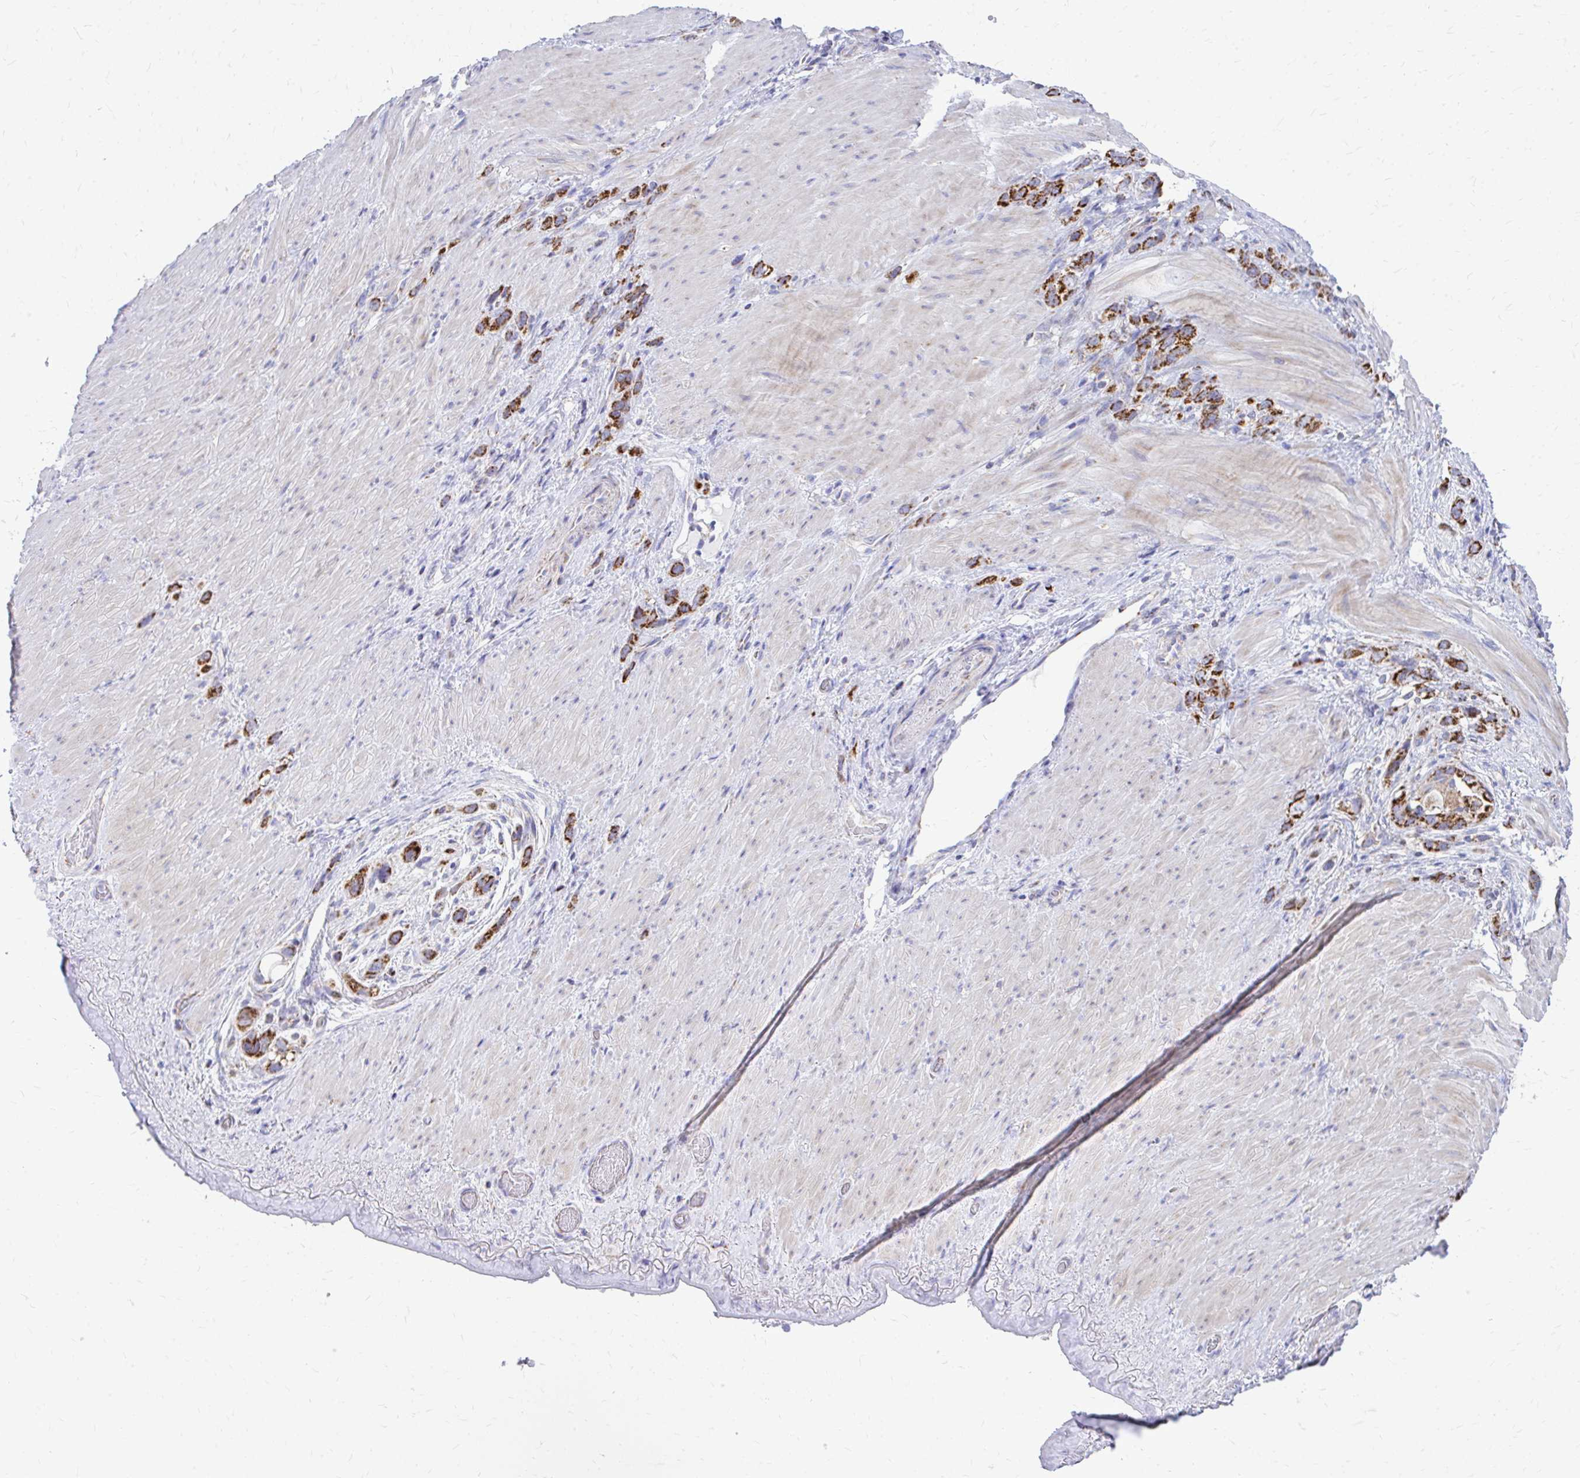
{"staining": {"intensity": "strong", "quantity": ">75%", "location": "cytoplasmic/membranous"}, "tissue": "stomach cancer", "cell_type": "Tumor cells", "image_type": "cancer", "snomed": [{"axis": "morphology", "description": "Adenocarcinoma, NOS"}, {"axis": "topography", "description": "Stomach"}], "caption": "Strong cytoplasmic/membranous positivity is identified in approximately >75% of tumor cells in stomach adenocarcinoma.", "gene": "MRPL19", "patient": {"sex": "female", "age": 65}}